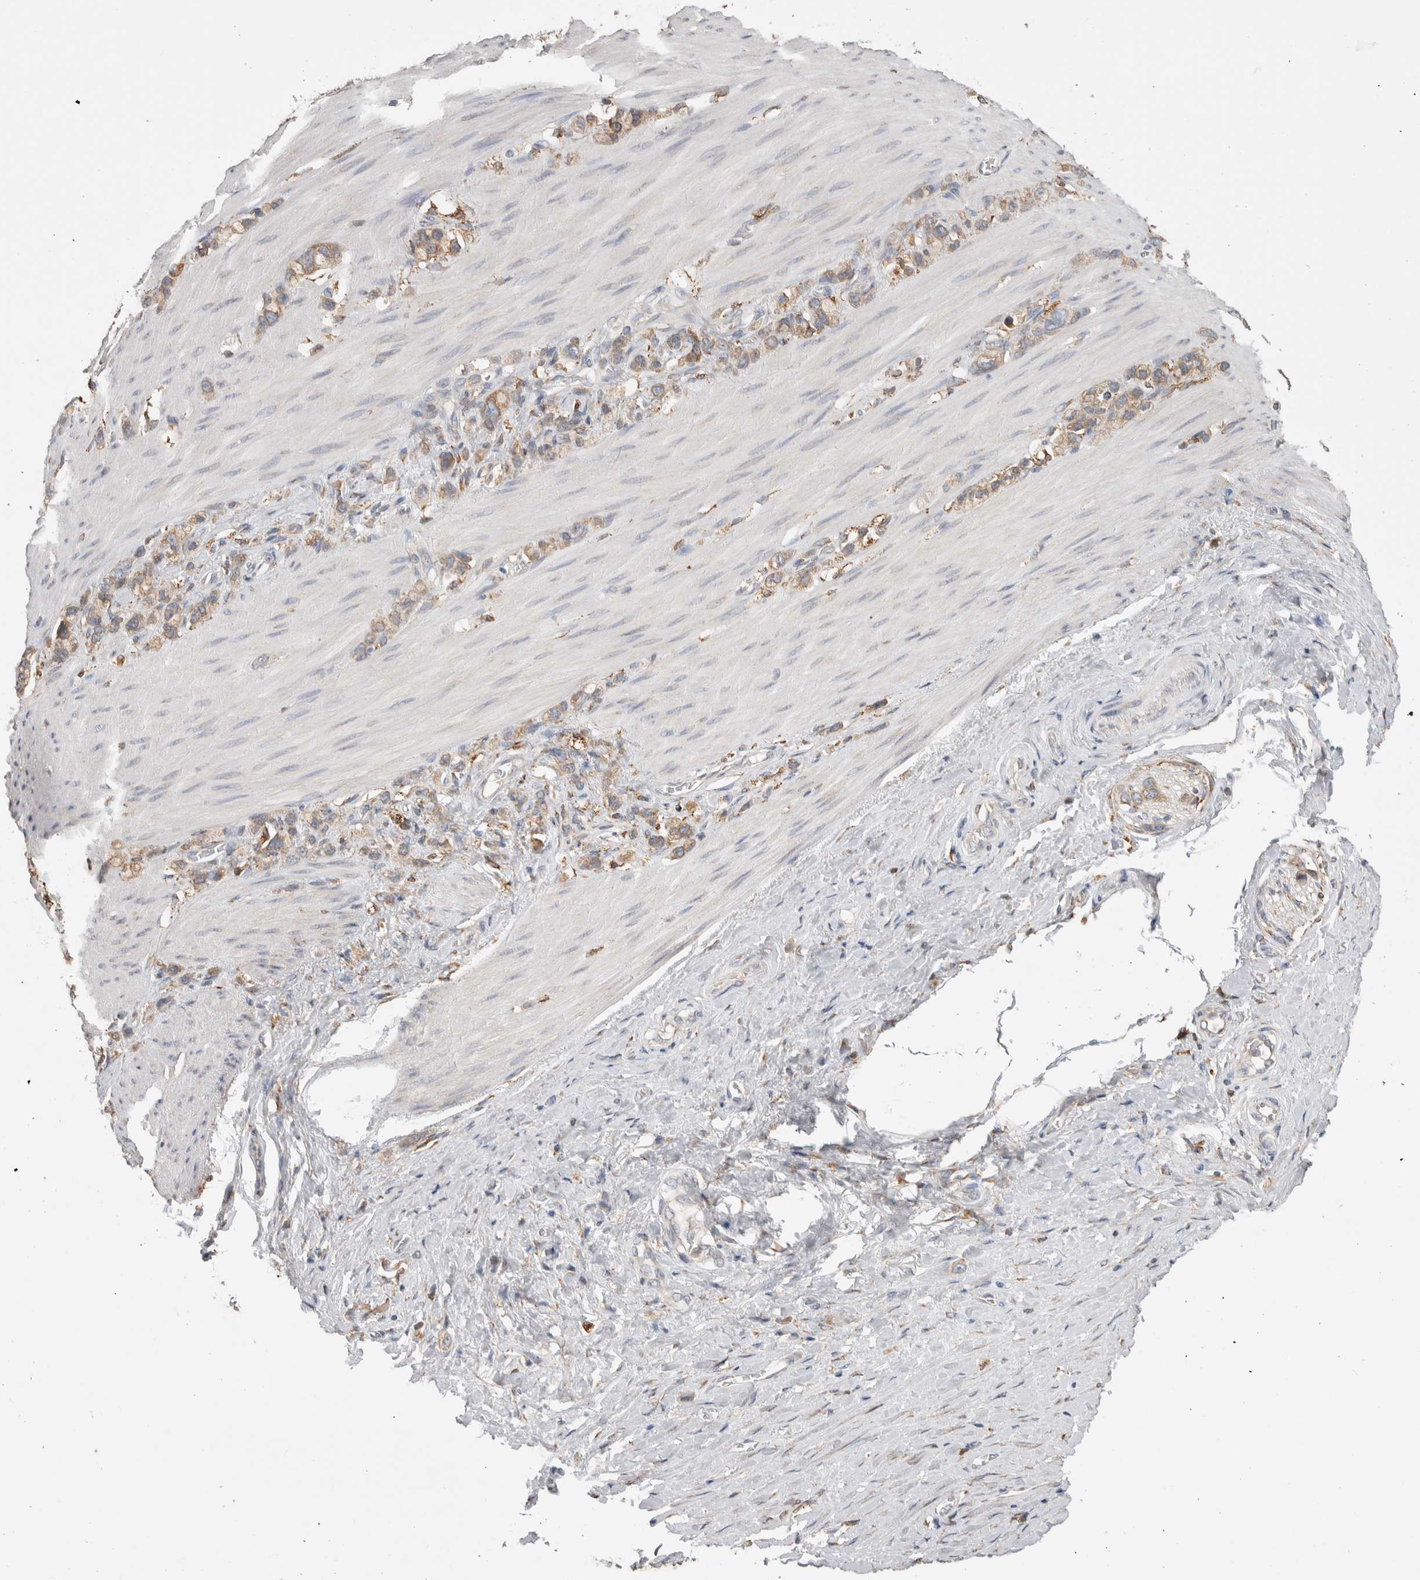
{"staining": {"intensity": "moderate", "quantity": ">75%", "location": "cytoplasmic/membranous"}, "tissue": "stomach cancer", "cell_type": "Tumor cells", "image_type": "cancer", "snomed": [{"axis": "morphology", "description": "Normal tissue, NOS"}, {"axis": "morphology", "description": "Adenocarcinoma, NOS"}, {"axis": "morphology", "description": "Adenocarcinoma, High grade"}, {"axis": "topography", "description": "Stomach, upper"}, {"axis": "topography", "description": "Stomach"}], "caption": "Protein expression analysis of stomach cancer shows moderate cytoplasmic/membranous expression in approximately >75% of tumor cells.", "gene": "LRPAP1", "patient": {"sex": "female", "age": 65}}